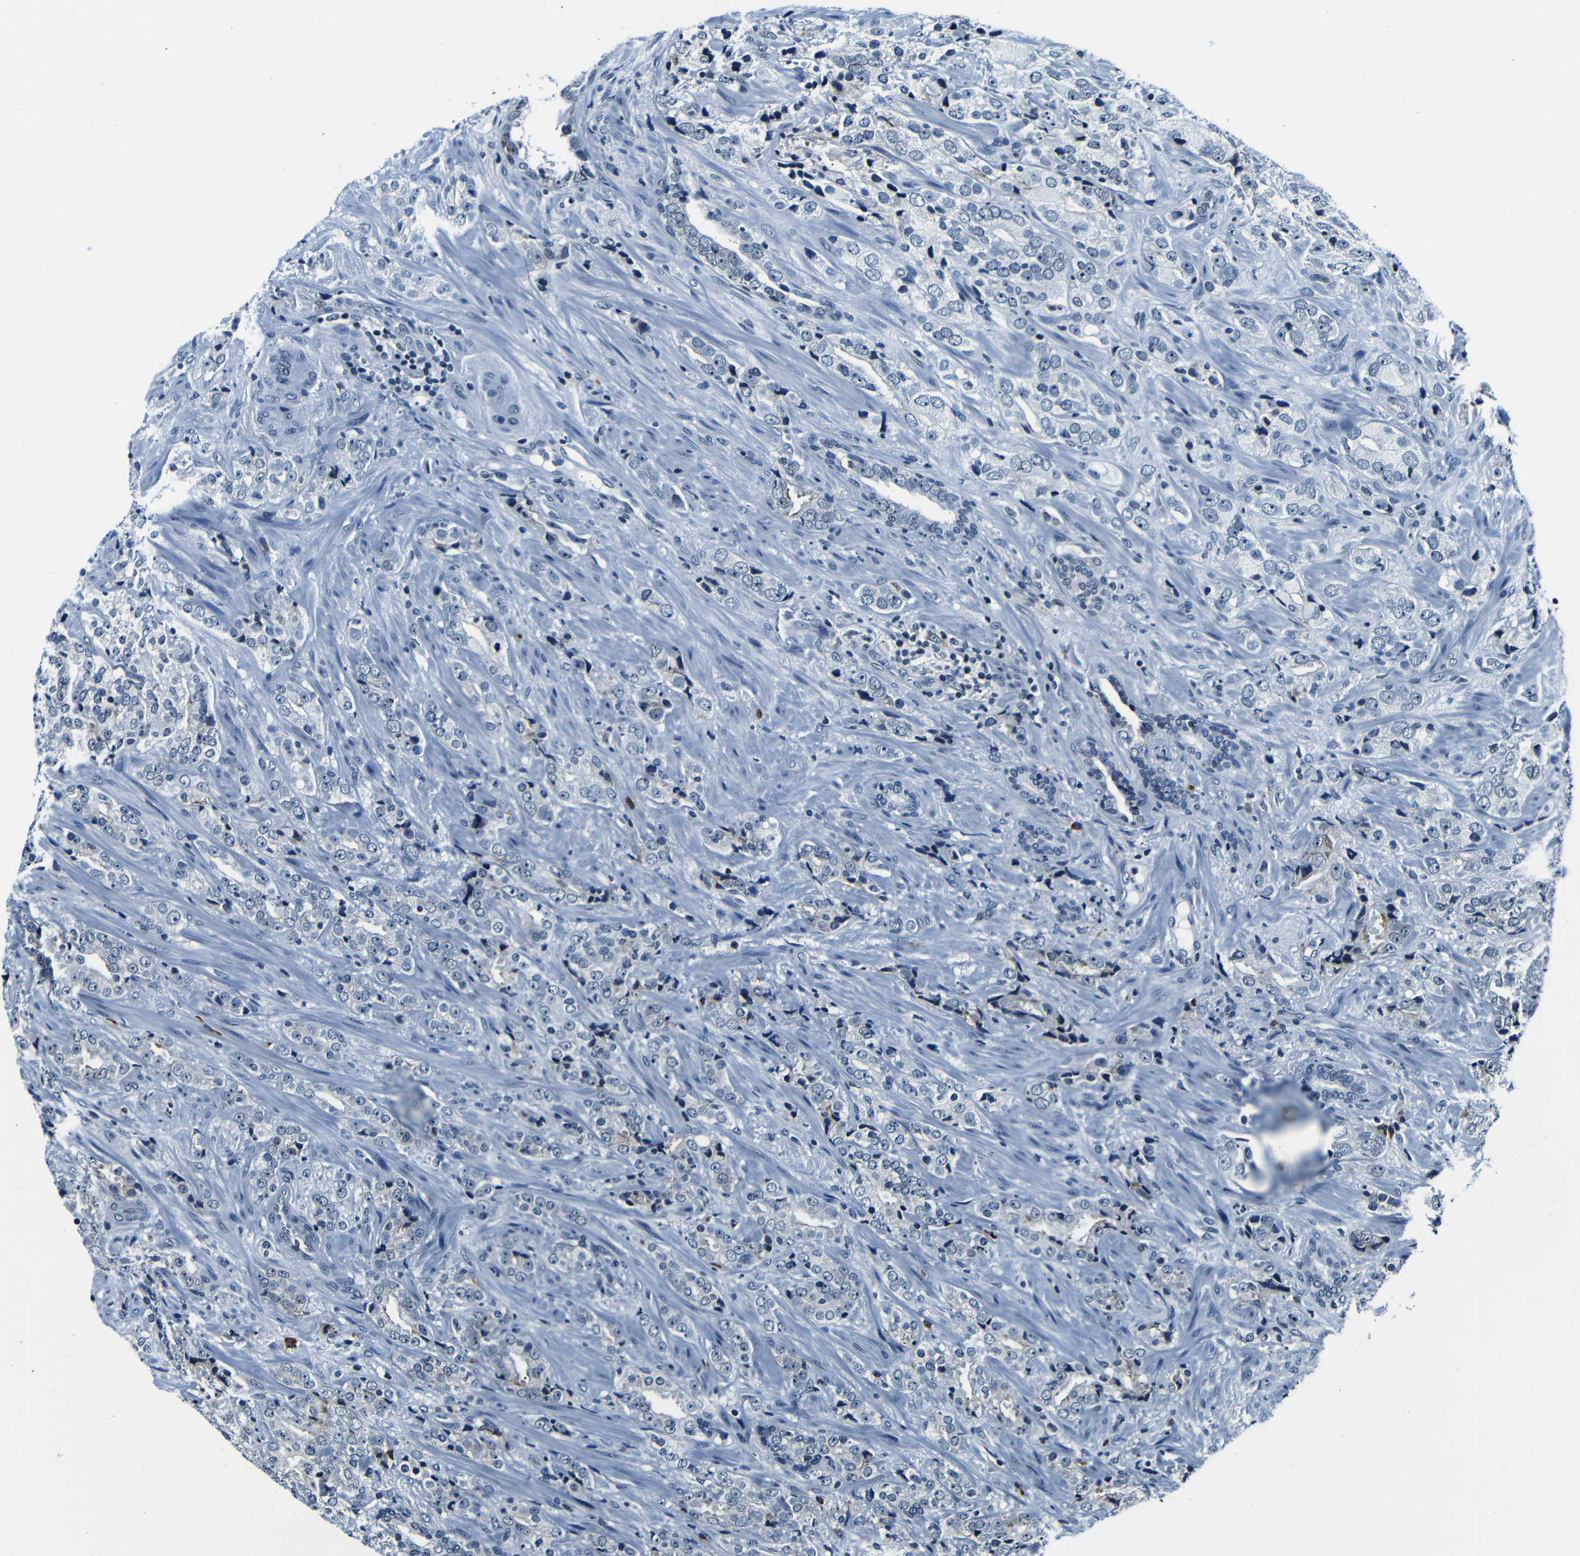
{"staining": {"intensity": "negative", "quantity": "none", "location": "none"}, "tissue": "prostate cancer", "cell_type": "Tumor cells", "image_type": "cancer", "snomed": [{"axis": "morphology", "description": "Adenocarcinoma, High grade"}, {"axis": "topography", "description": "Prostate"}], "caption": "The image exhibits no significant staining in tumor cells of prostate cancer (high-grade adenocarcinoma). (Stains: DAB (3,3'-diaminobenzidine) immunohistochemistry with hematoxylin counter stain, Microscopy: brightfield microscopy at high magnification).", "gene": "NCBP3", "patient": {"sex": "male", "age": 71}}